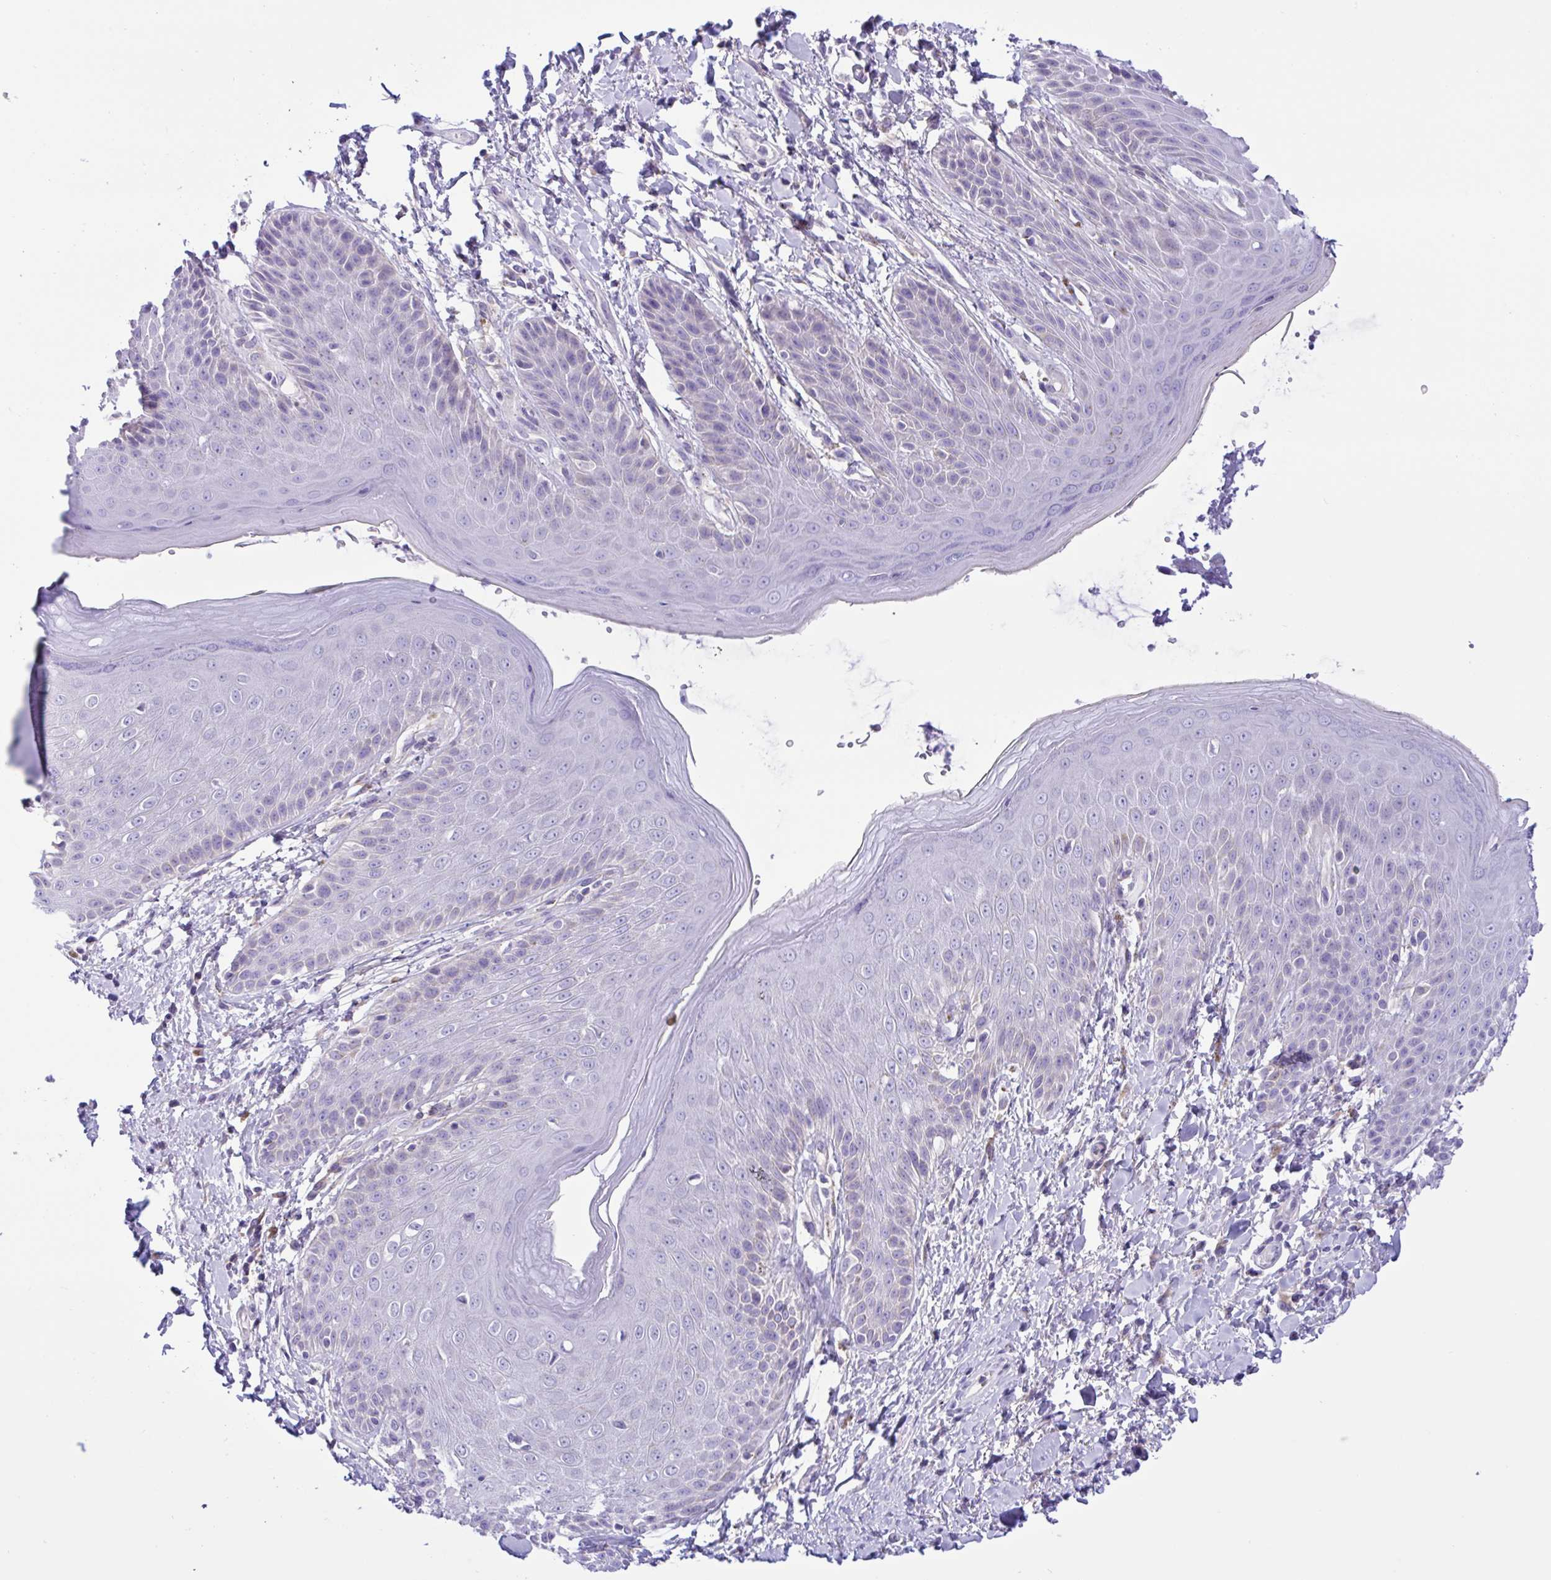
{"staining": {"intensity": "negative", "quantity": "none", "location": "none"}, "tissue": "skin", "cell_type": "Epidermal cells", "image_type": "normal", "snomed": [{"axis": "morphology", "description": "Normal tissue, NOS"}, {"axis": "topography", "description": "Anal"}, {"axis": "topography", "description": "Peripheral nerve tissue"}], "caption": "DAB (3,3'-diaminobenzidine) immunohistochemical staining of unremarkable human skin demonstrates no significant staining in epidermal cells. (DAB (3,3'-diaminobenzidine) IHC, high magnification).", "gene": "SREBF1", "patient": {"sex": "male", "age": 51}}